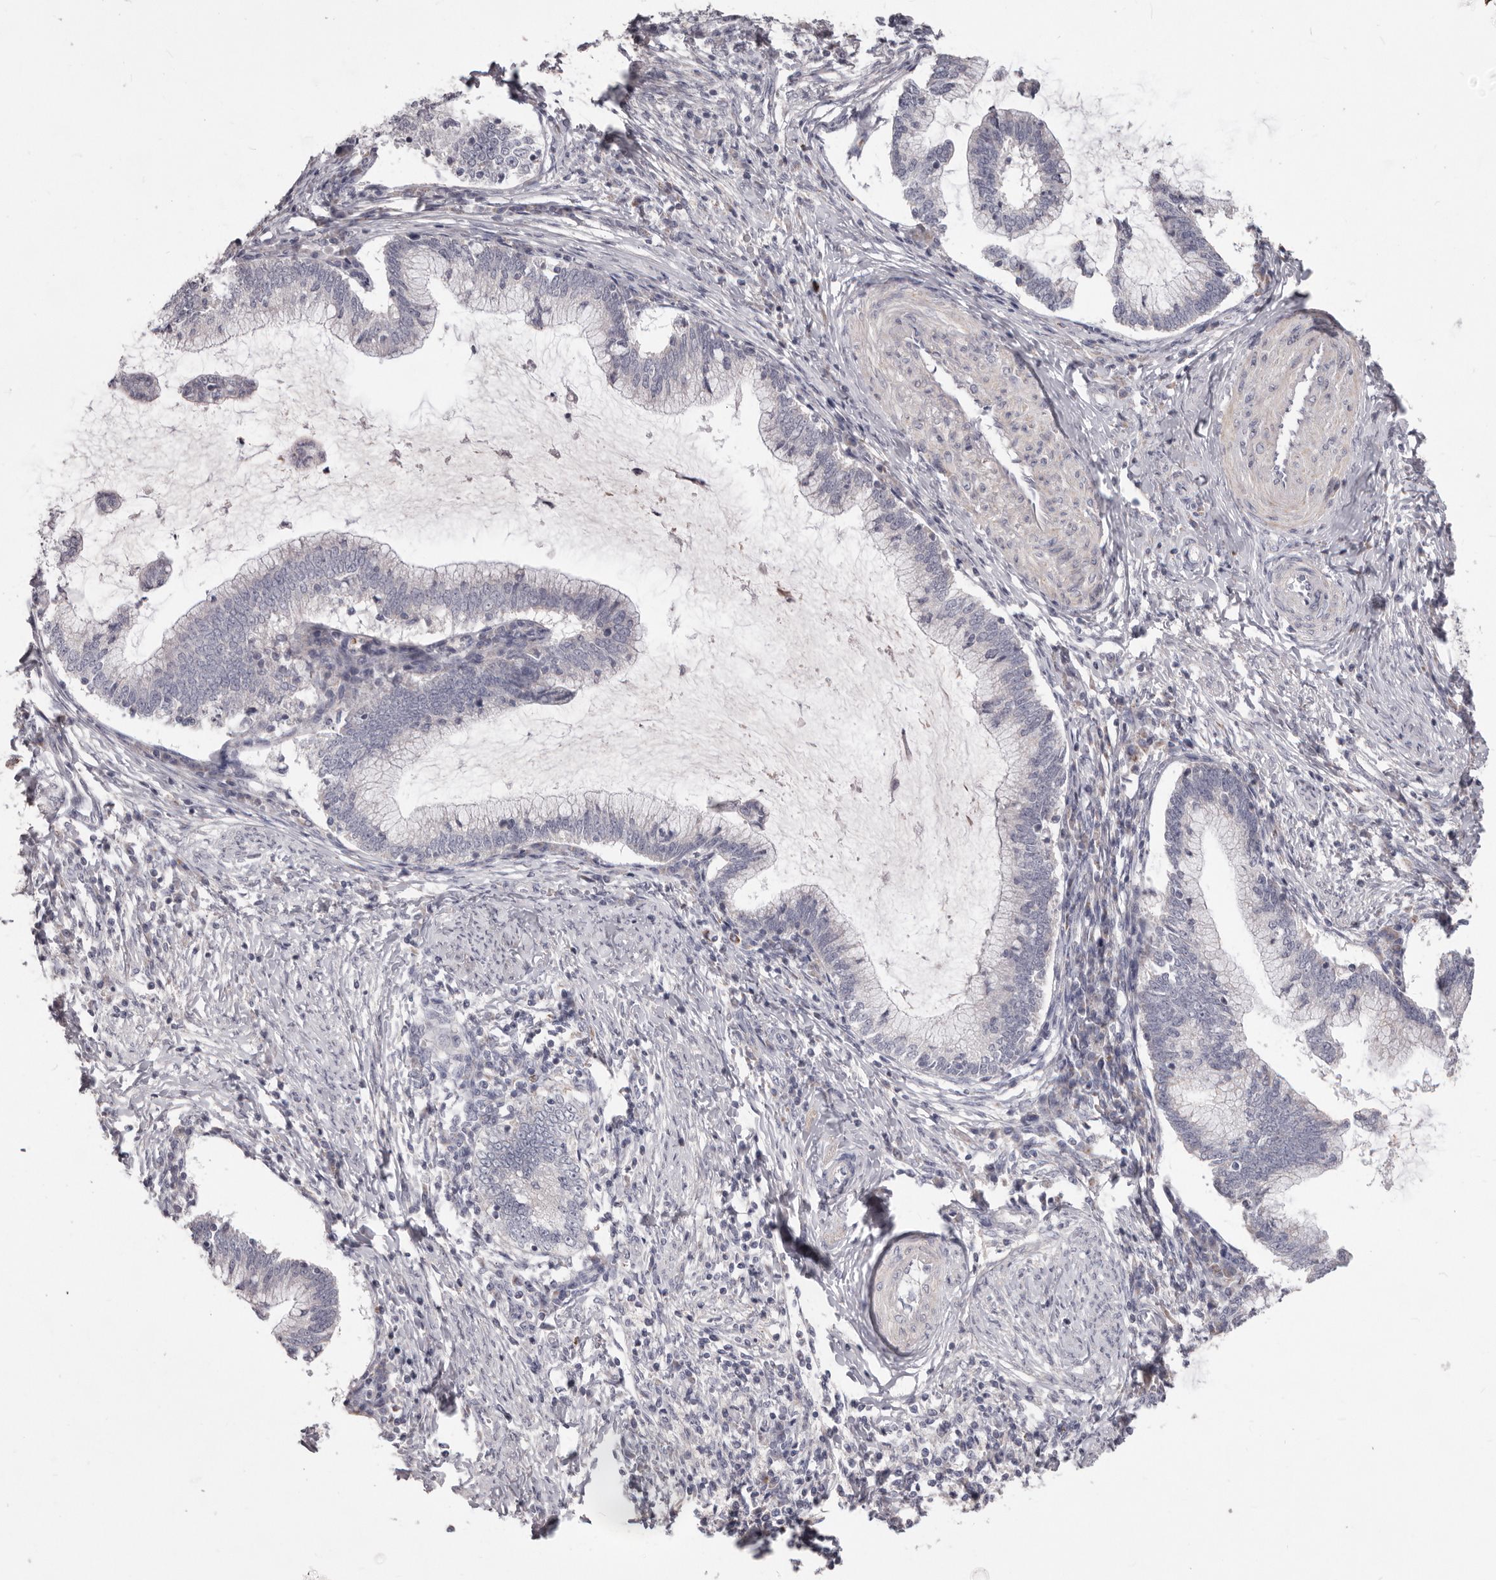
{"staining": {"intensity": "negative", "quantity": "none", "location": "none"}, "tissue": "cervical cancer", "cell_type": "Tumor cells", "image_type": "cancer", "snomed": [{"axis": "morphology", "description": "Adenocarcinoma, NOS"}, {"axis": "topography", "description": "Cervix"}], "caption": "High power microscopy histopathology image of an IHC image of cervical cancer (adenocarcinoma), revealing no significant positivity in tumor cells.", "gene": "PRMT2", "patient": {"sex": "female", "age": 36}}